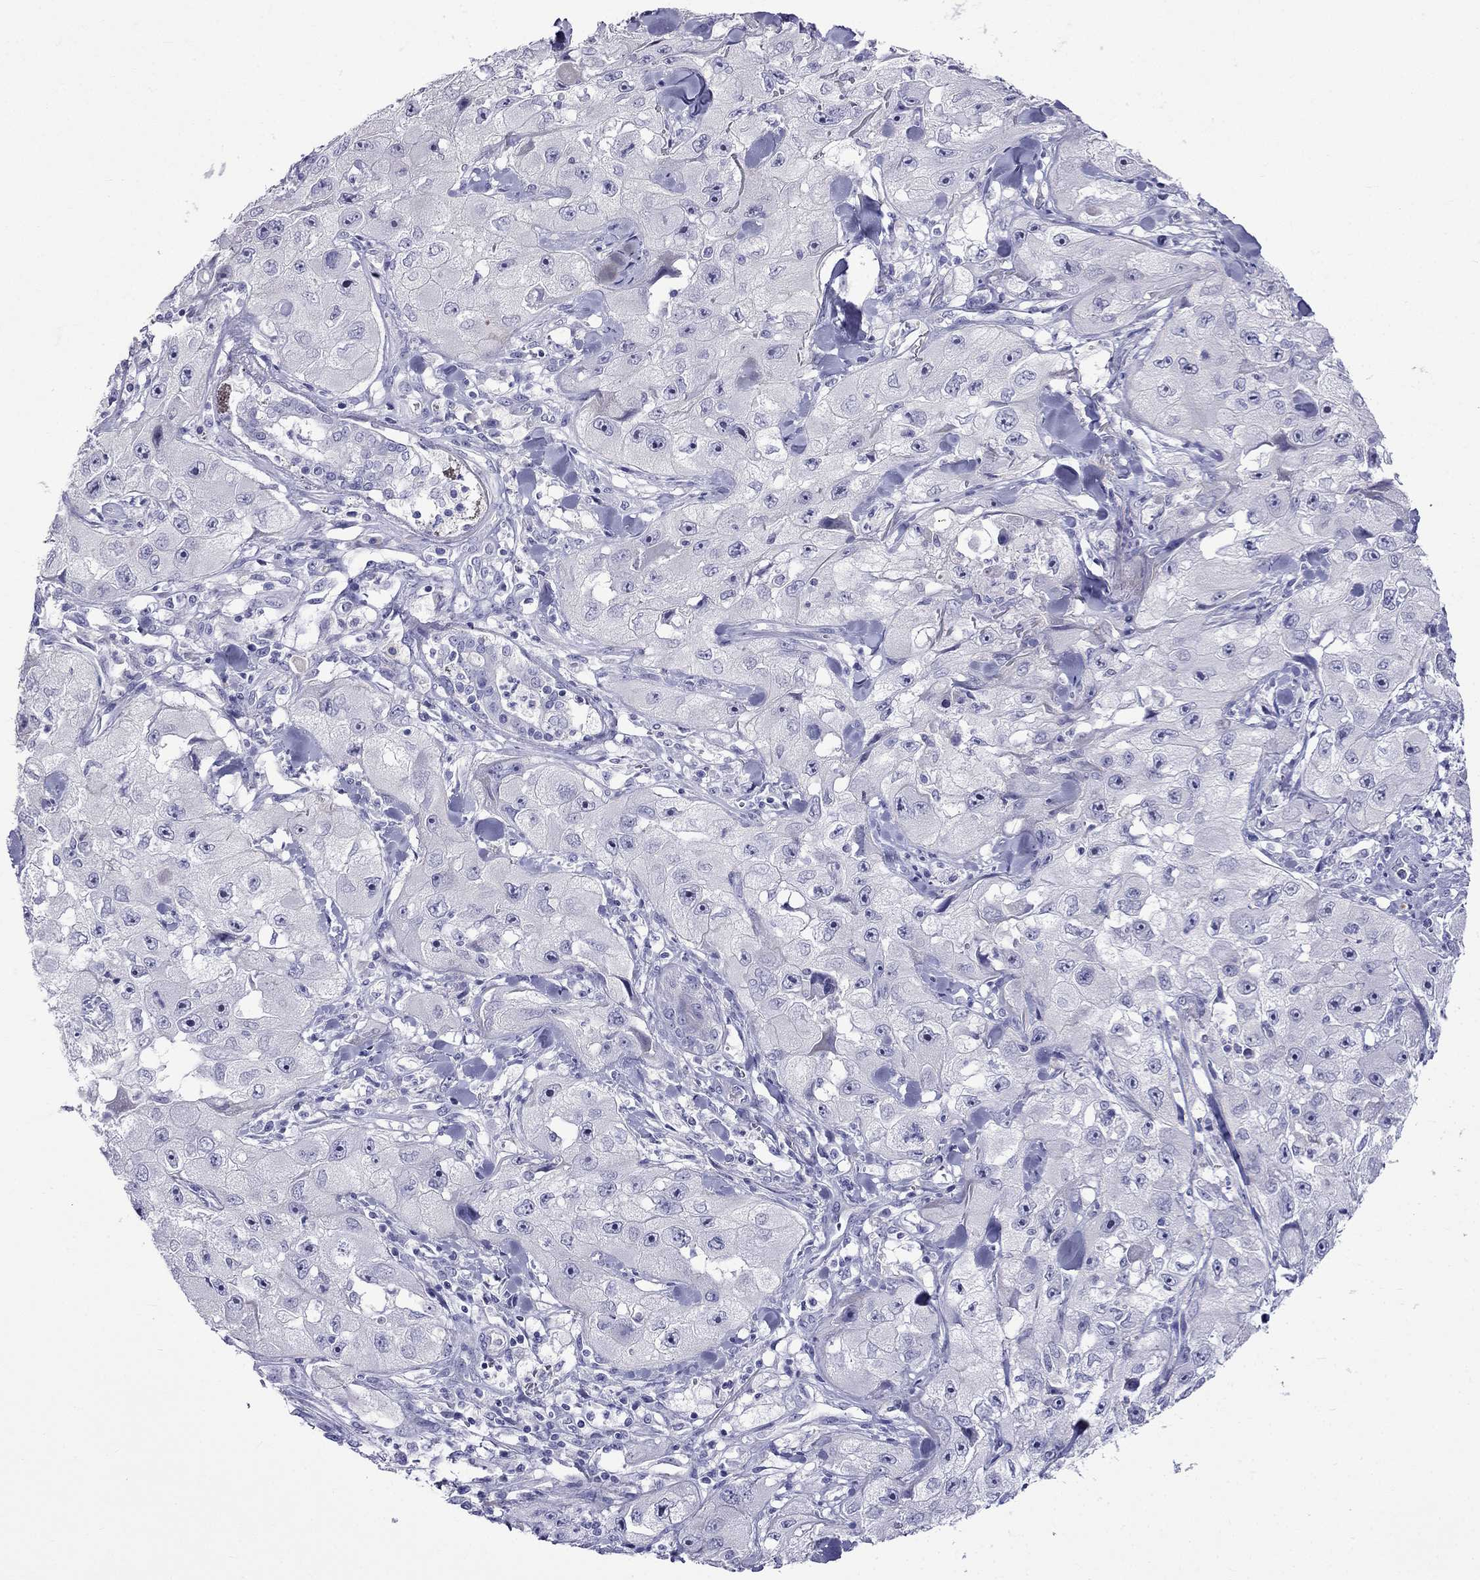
{"staining": {"intensity": "negative", "quantity": "none", "location": "none"}, "tissue": "skin cancer", "cell_type": "Tumor cells", "image_type": "cancer", "snomed": [{"axis": "morphology", "description": "Squamous cell carcinoma, NOS"}, {"axis": "topography", "description": "Skin"}, {"axis": "topography", "description": "Subcutis"}], "caption": "The micrograph displays no significant positivity in tumor cells of skin squamous cell carcinoma.", "gene": "PATE1", "patient": {"sex": "male", "age": 73}}